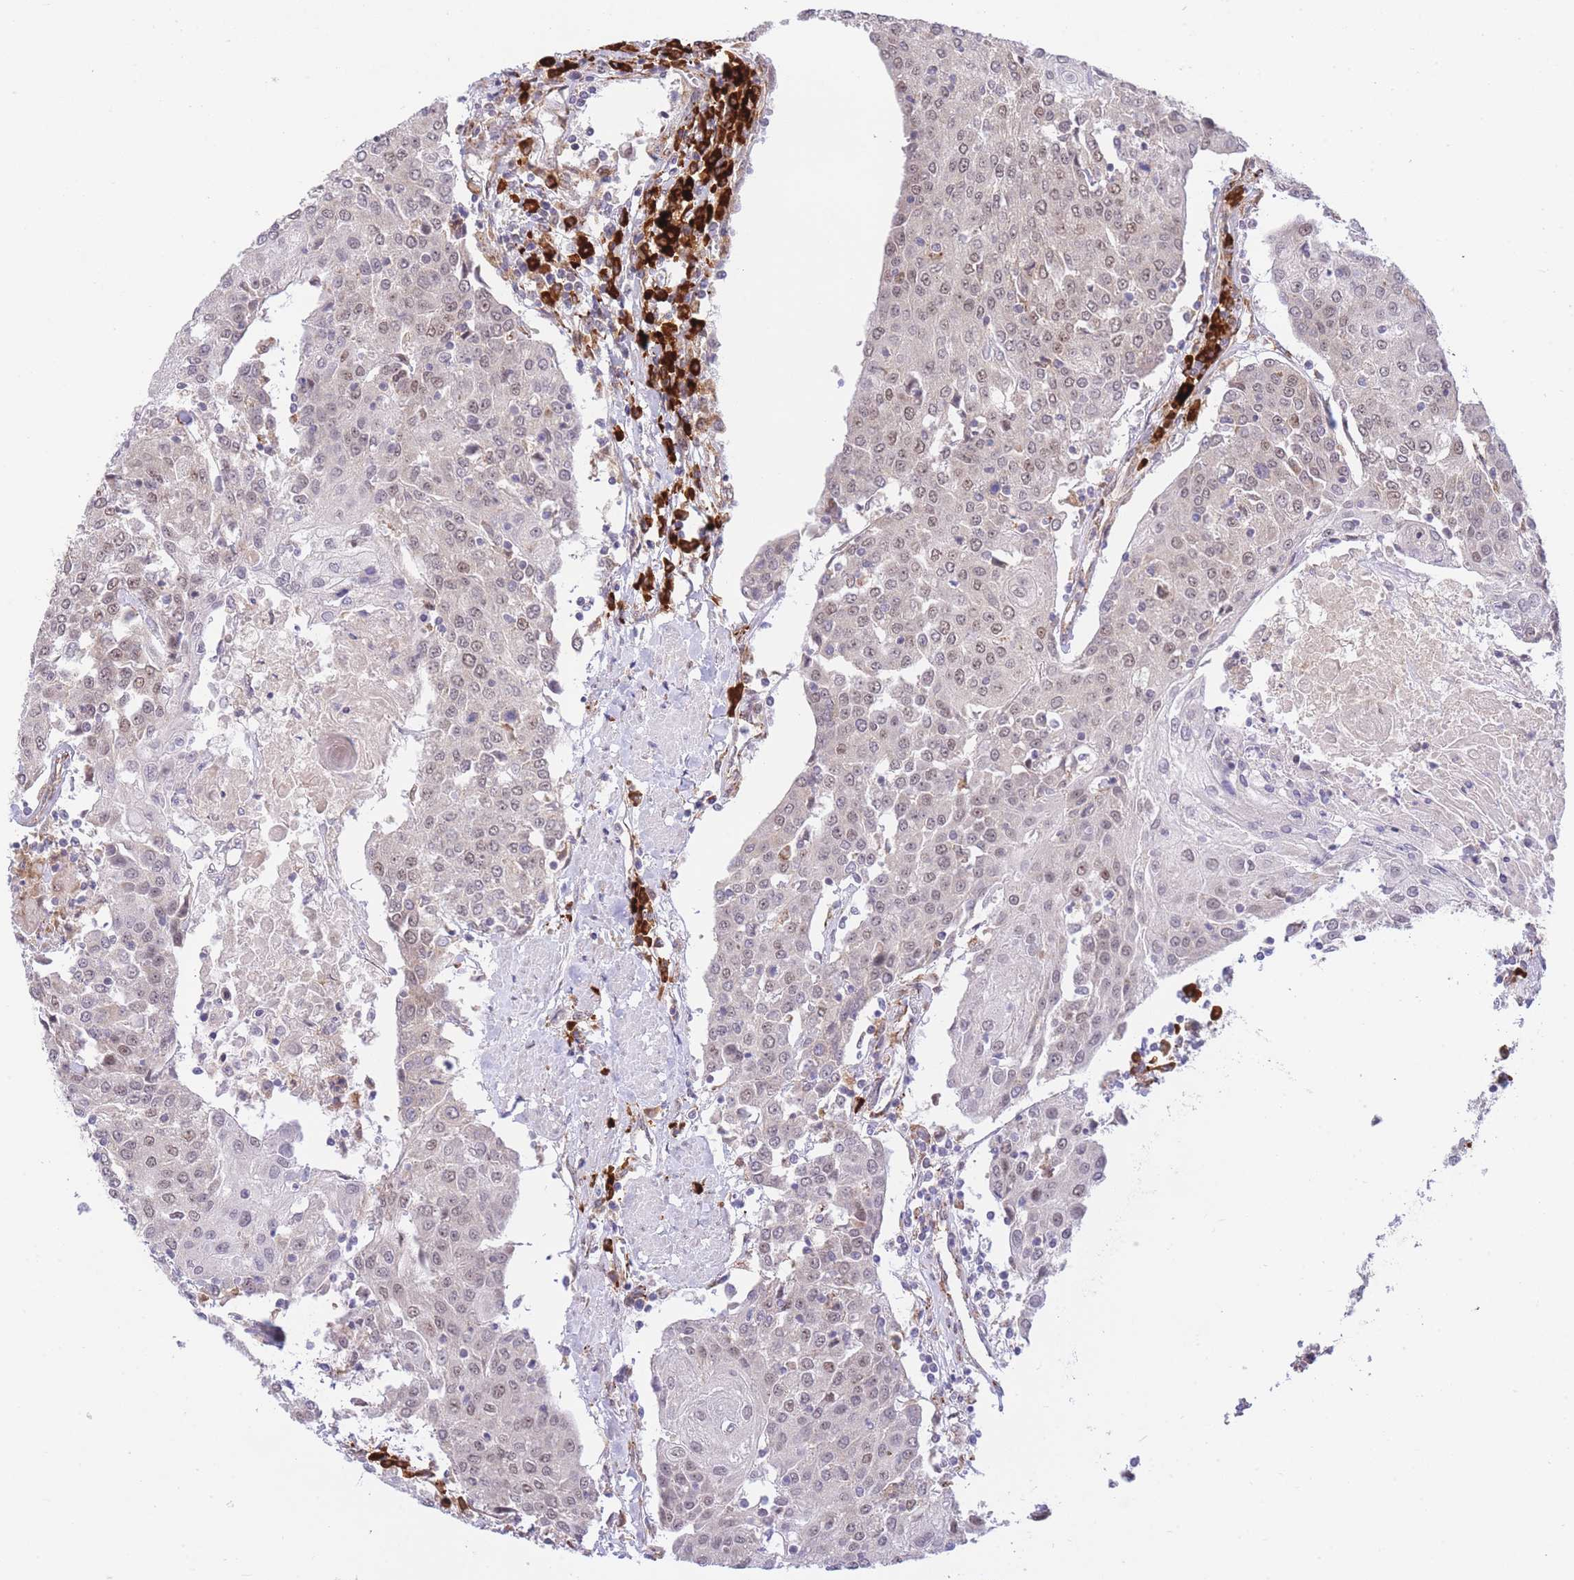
{"staining": {"intensity": "weak", "quantity": "25%-75%", "location": "nuclear"}, "tissue": "urothelial cancer", "cell_type": "Tumor cells", "image_type": "cancer", "snomed": [{"axis": "morphology", "description": "Urothelial carcinoma, High grade"}, {"axis": "topography", "description": "Urinary bladder"}], "caption": "Immunohistochemistry (IHC) image of neoplastic tissue: human high-grade urothelial carcinoma stained using IHC reveals low levels of weak protein expression localized specifically in the nuclear of tumor cells, appearing as a nuclear brown color.", "gene": "EXOSC8", "patient": {"sex": "female", "age": 85}}